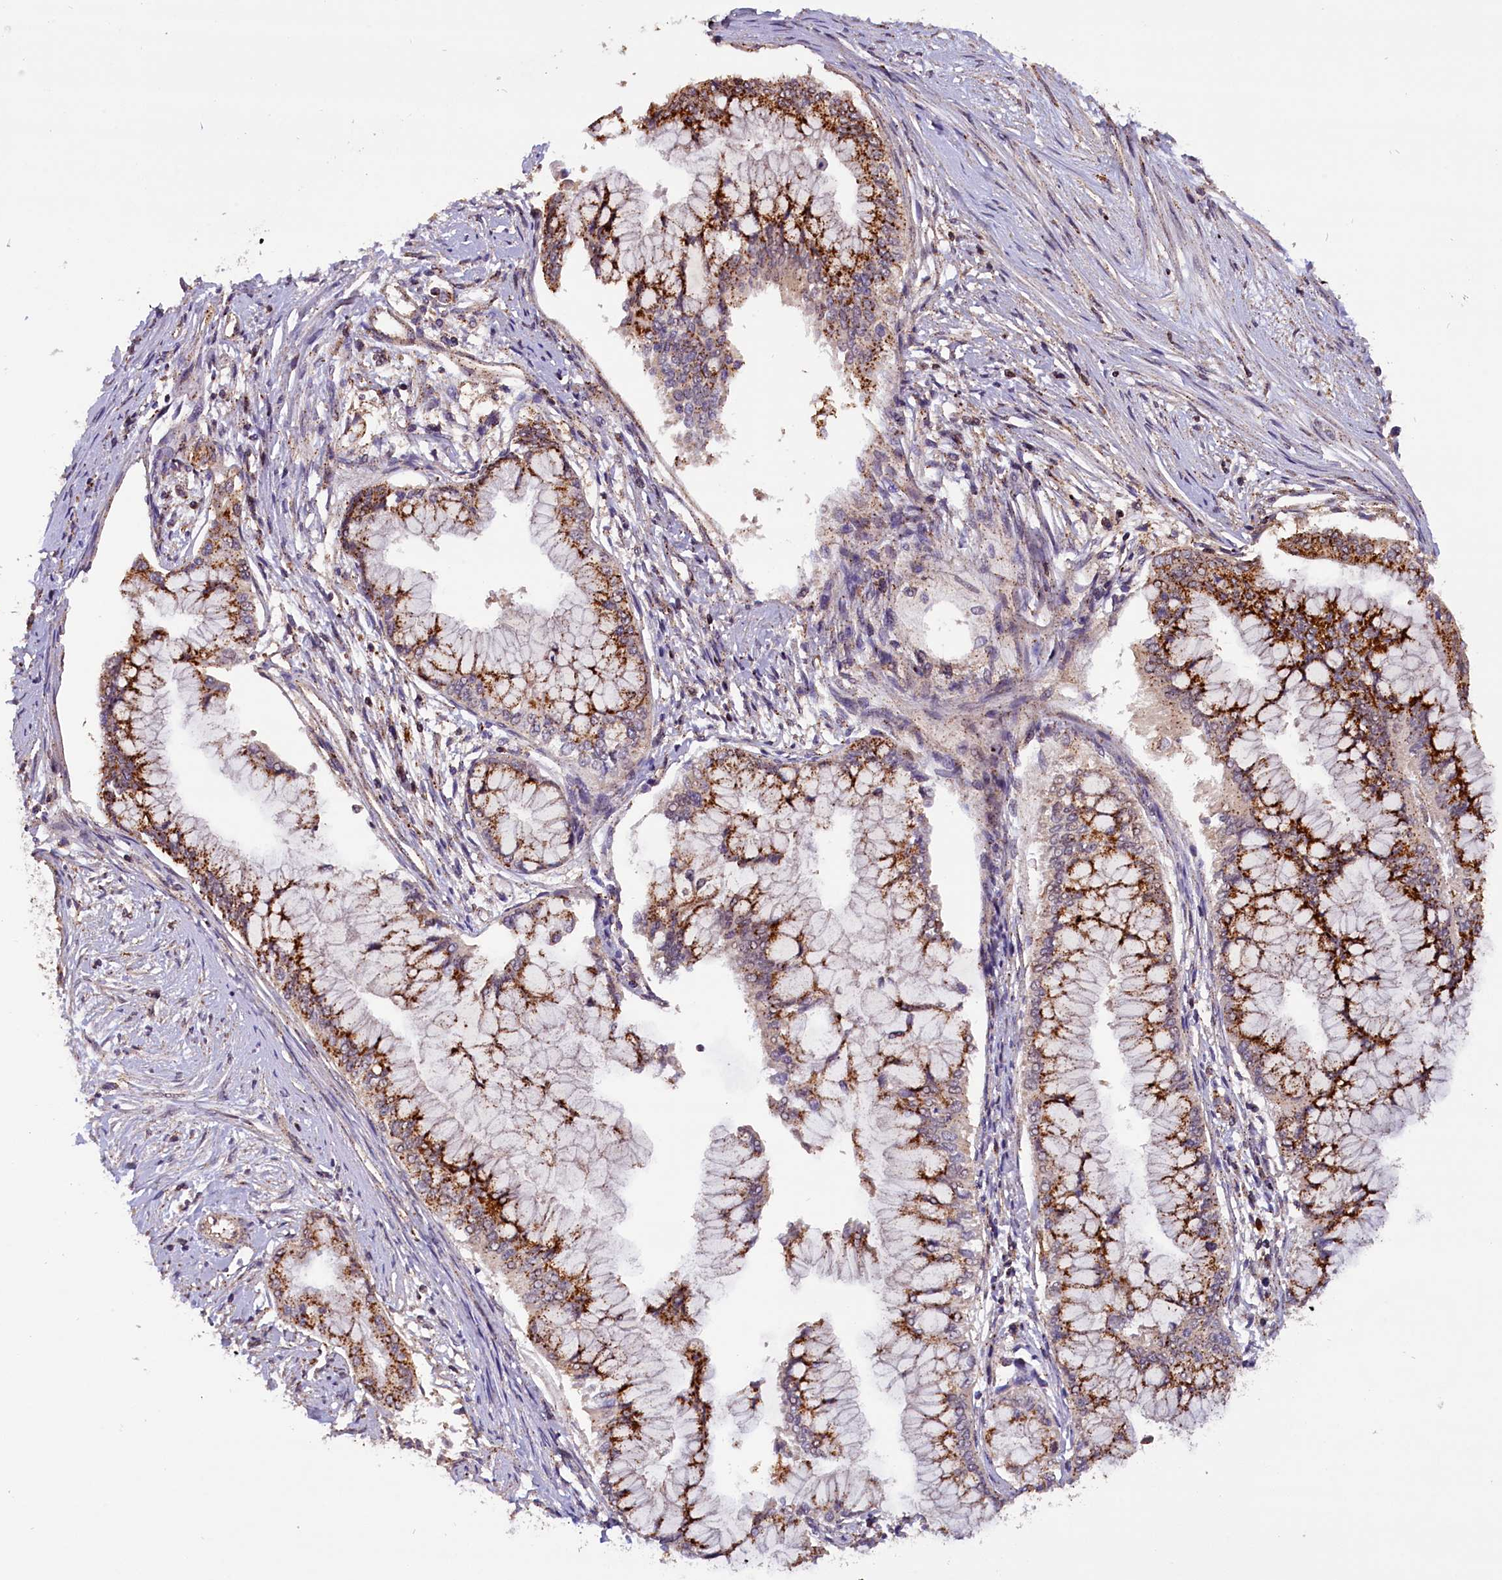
{"staining": {"intensity": "strong", "quantity": ">75%", "location": "cytoplasmic/membranous"}, "tissue": "pancreatic cancer", "cell_type": "Tumor cells", "image_type": "cancer", "snomed": [{"axis": "morphology", "description": "Adenocarcinoma, NOS"}, {"axis": "topography", "description": "Pancreas"}], "caption": "Tumor cells demonstrate strong cytoplasmic/membranous positivity in about >75% of cells in pancreatic cancer.", "gene": "IST1", "patient": {"sex": "male", "age": 46}}